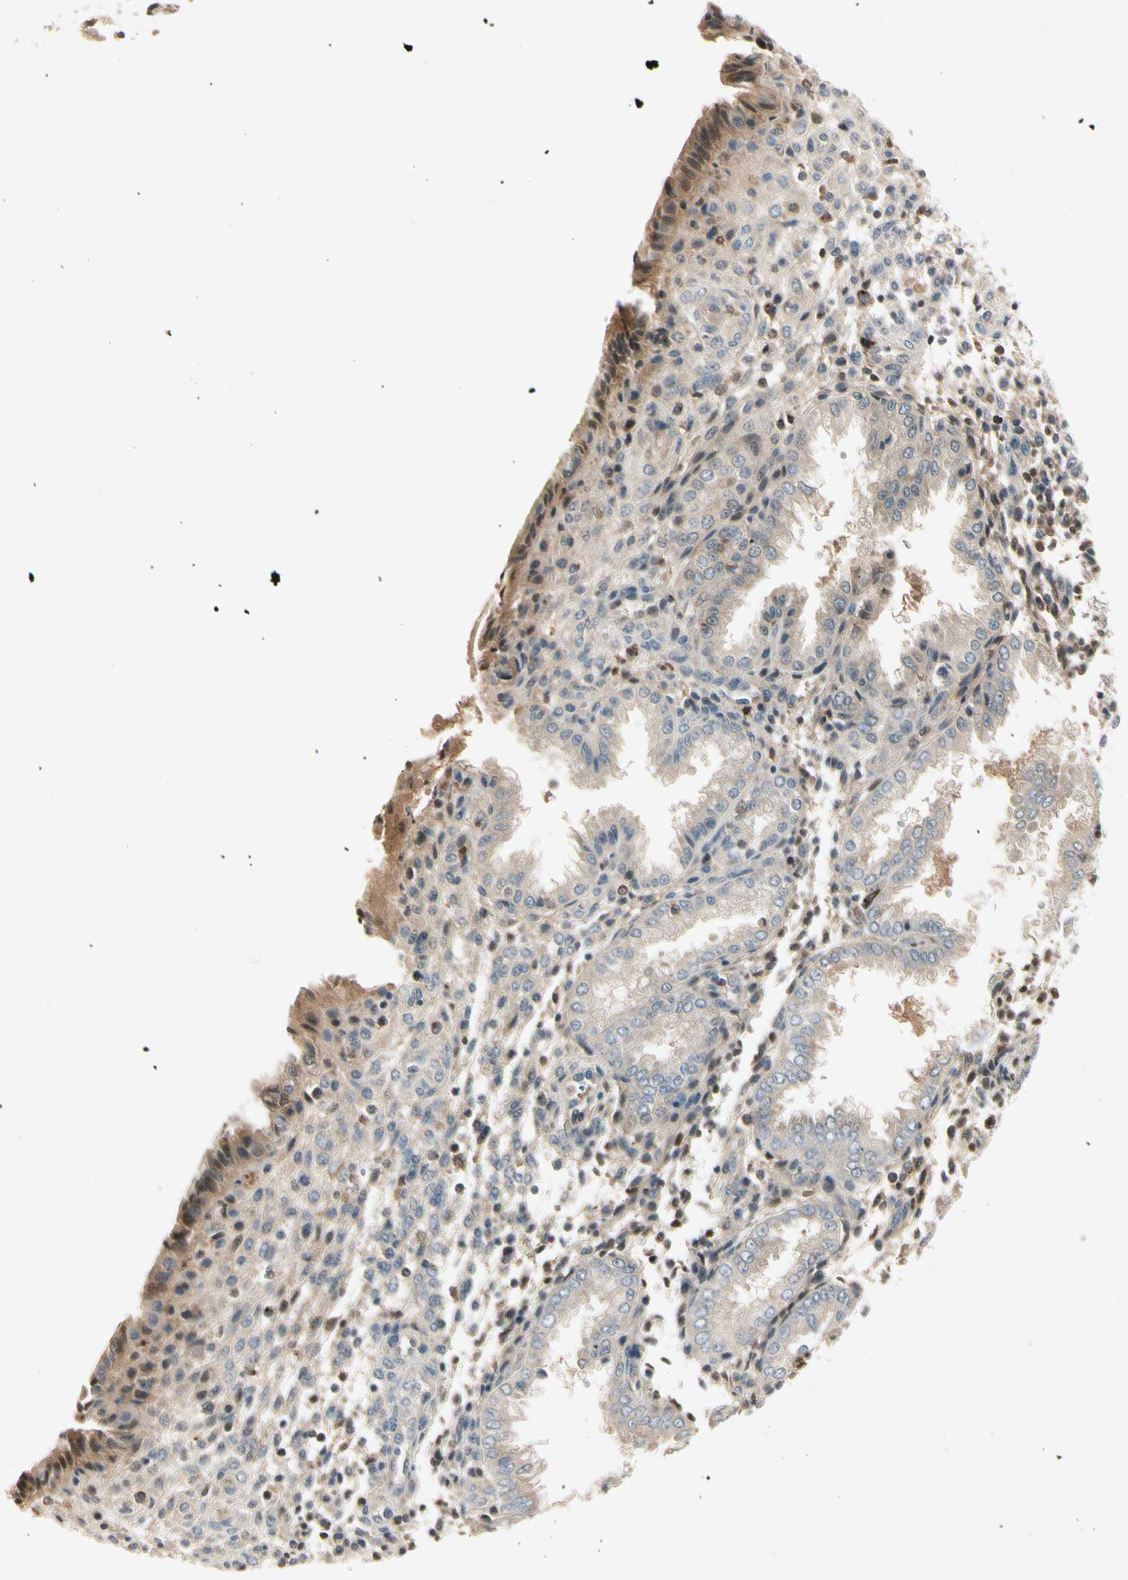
{"staining": {"intensity": "weak", "quantity": "25%-75%", "location": "cytoplasmic/membranous"}, "tissue": "endometrium", "cell_type": "Cells in endometrial stroma", "image_type": "normal", "snomed": [{"axis": "morphology", "description": "Normal tissue, NOS"}, {"axis": "topography", "description": "Endometrium"}], "caption": "Human endometrium stained for a protein (brown) displays weak cytoplasmic/membranous positive positivity in about 25%-75% of cells in endometrial stroma.", "gene": "CCL4", "patient": {"sex": "female", "age": 33}}